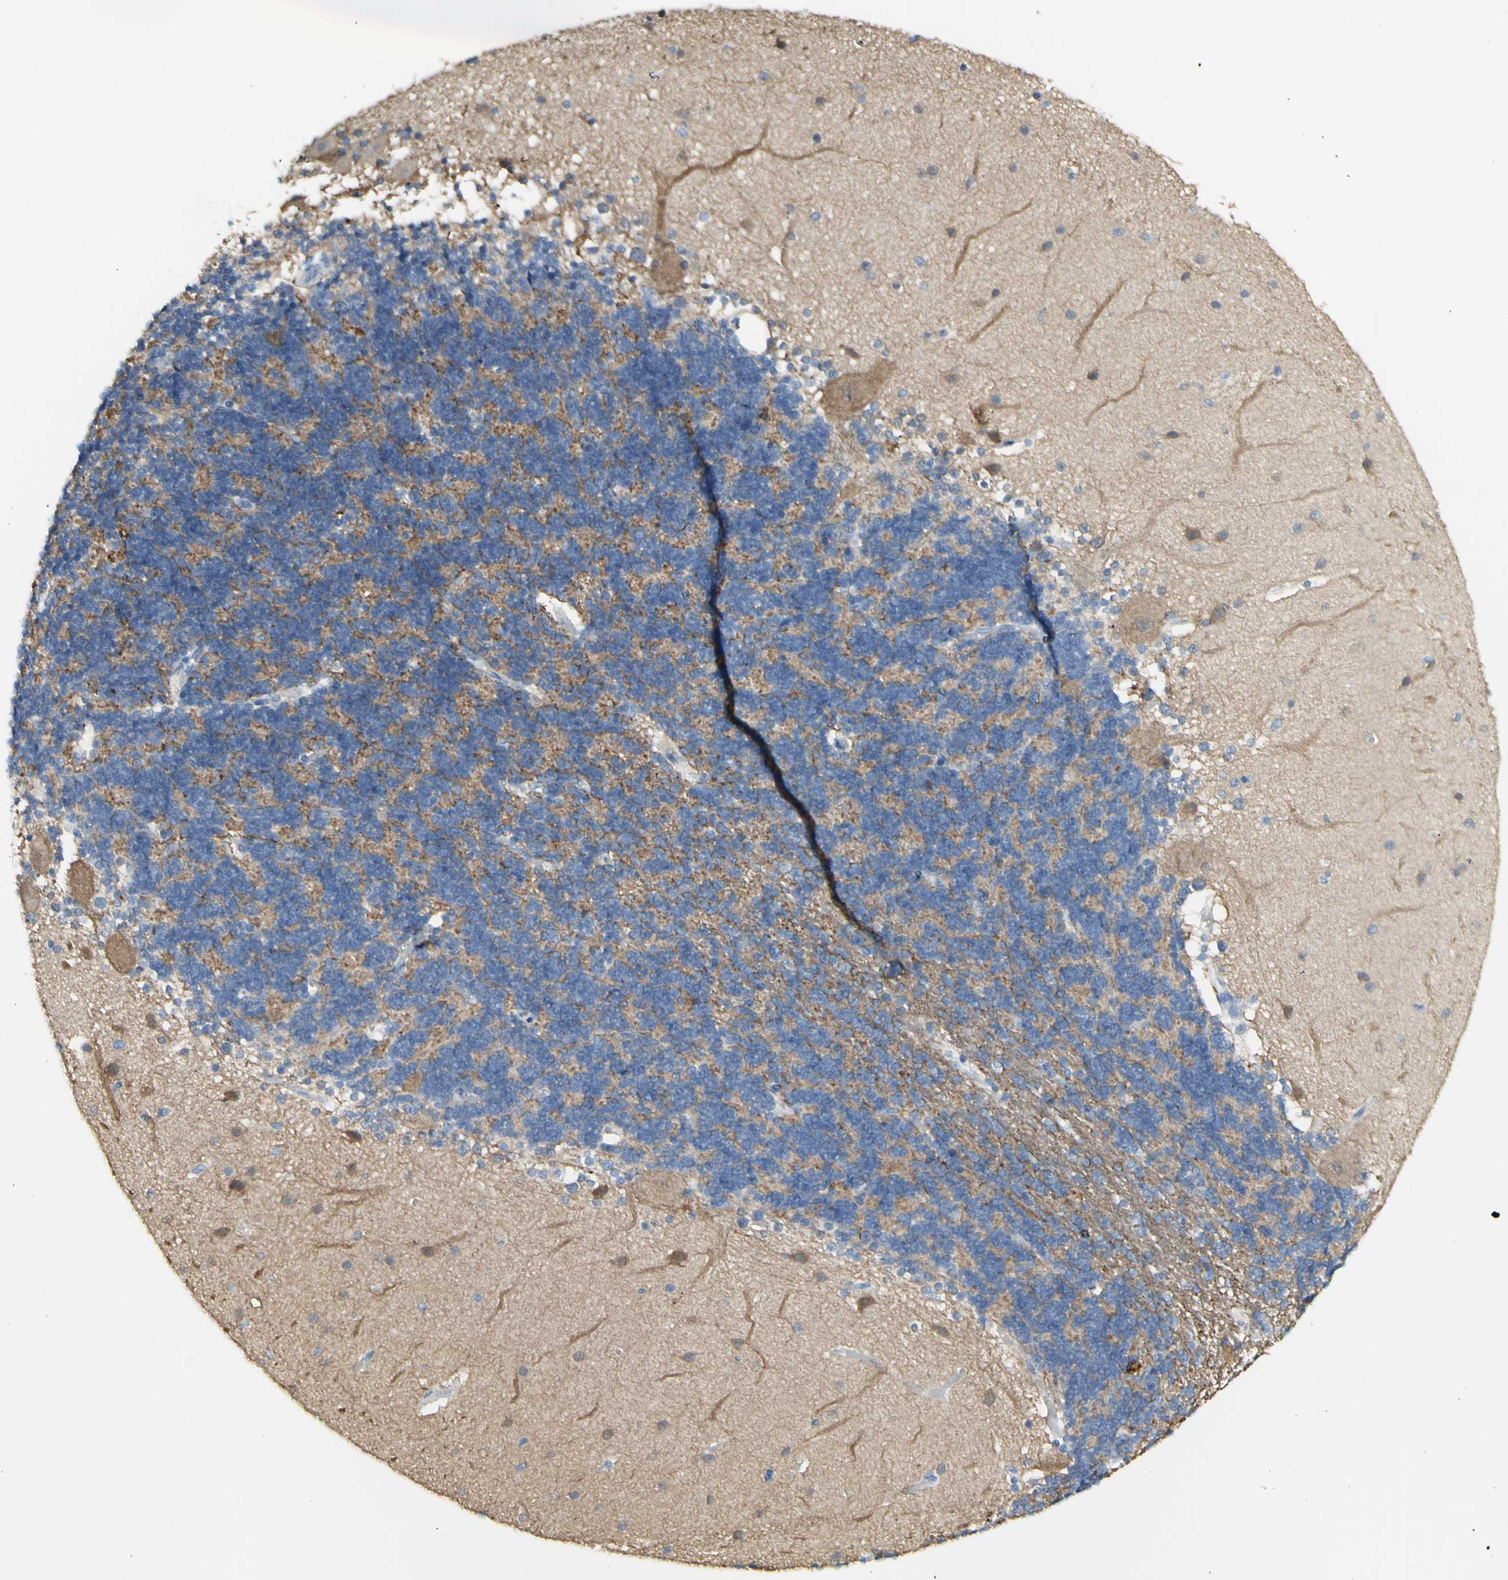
{"staining": {"intensity": "negative", "quantity": "none", "location": "none"}, "tissue": "cerebellum", "cell_type": "Cells in granular layer", "image_type": "normal", "snomed": [{"axis": "morphology", "description": "Normal tissue, NOS"}, {"axis": "topography", "description": "Cerebellum"}], "caption": "DAB immunohistochemical staining of normal cerebellum exhibits no significant expression in cells in granular layer. (DAB (3,3'-diaminobenzidine) immunohistochemistry (IHC) with hematoxylin counter stain).", "gene": "TSPAN1", "patient": {"sex": "female", "age": 54}}